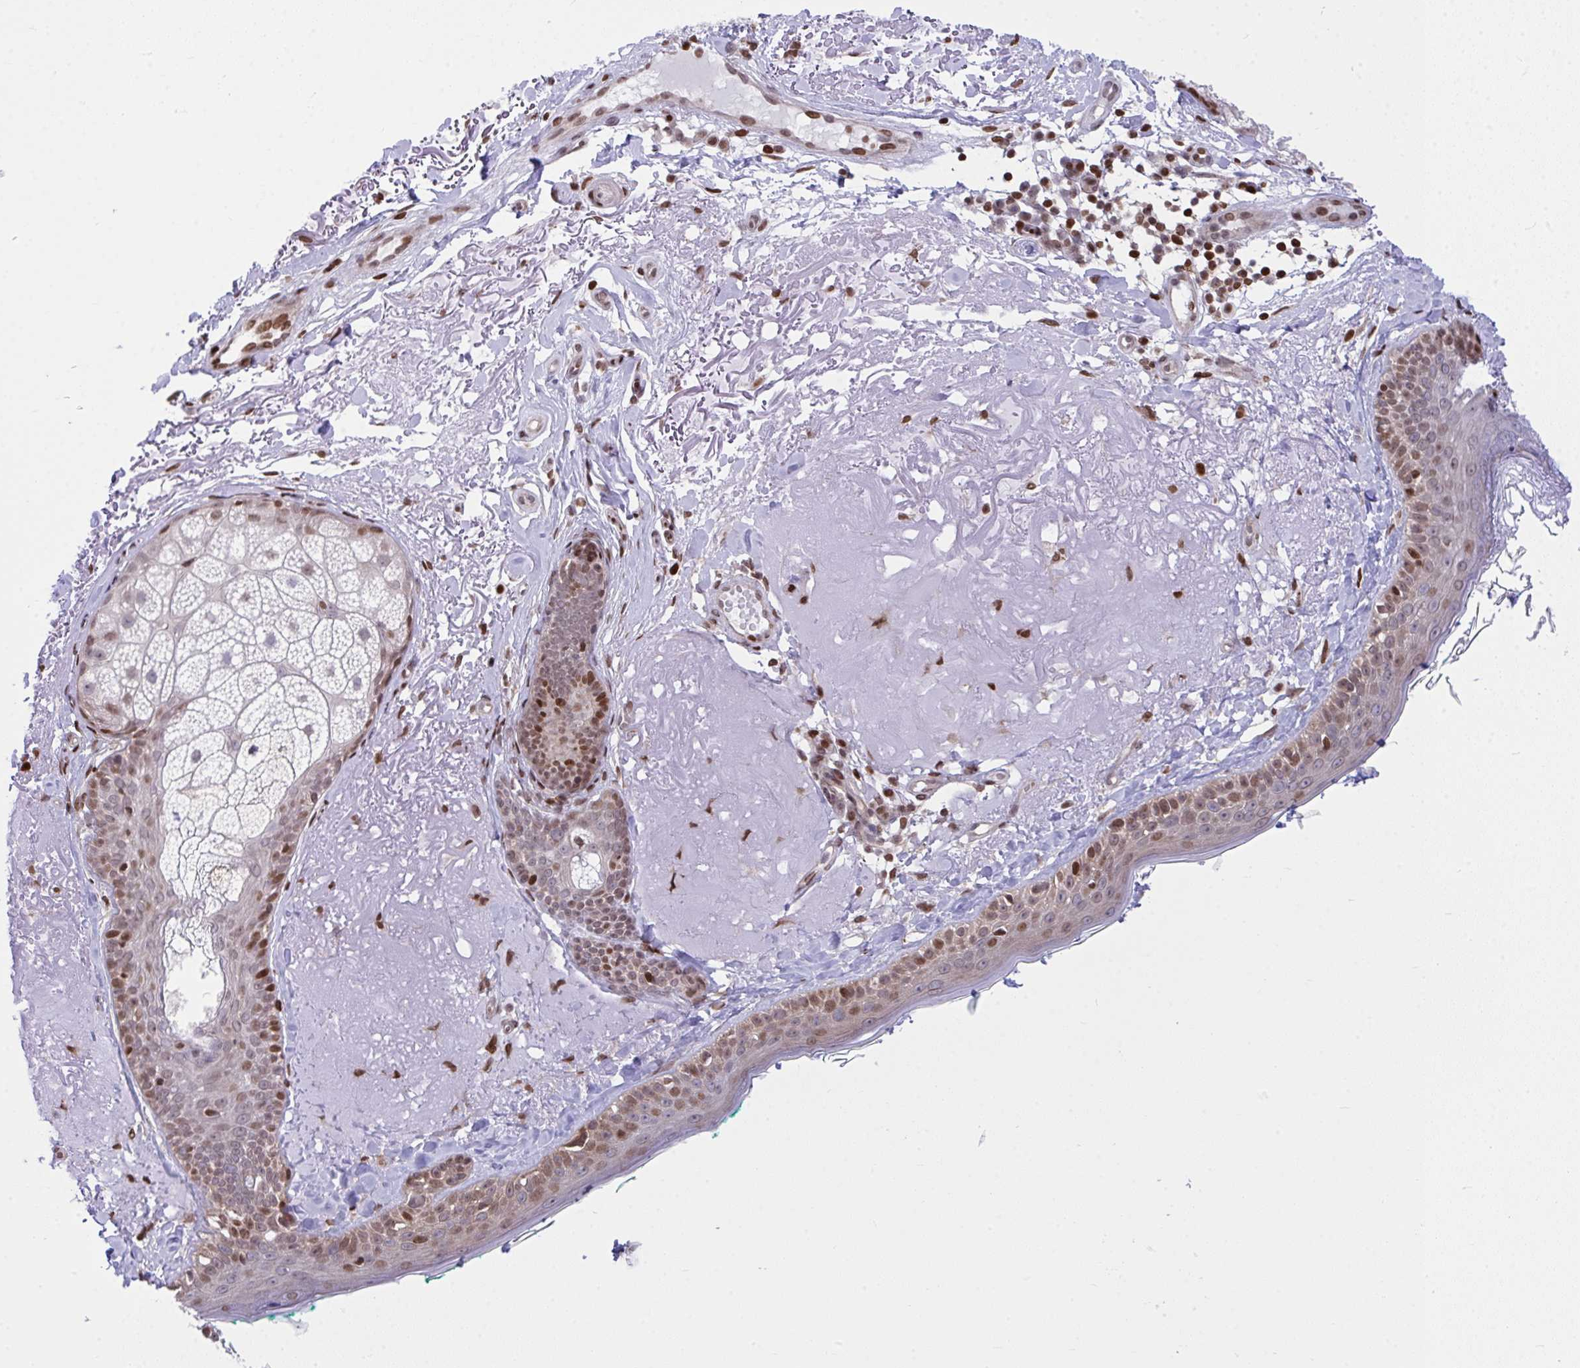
{"staining": {"intensity": "moderate", "quantity": ">75%", "location": "nuclear"}, "tissue": "skin", "cell_type": "Fibroblasts", "image_type": "normal", "snomed": [{"axis": "morphology", "description": "Normal tissue, NOS"}, {"axis": "topography", "description": "Skin"}], "caption": "Skin stained with immunohistochemistry displays moderate nuclear expression in about >75% of fibroblasts.", "gene": "RAPGEF5", "patient": {"sex": "male", "age": 73}}